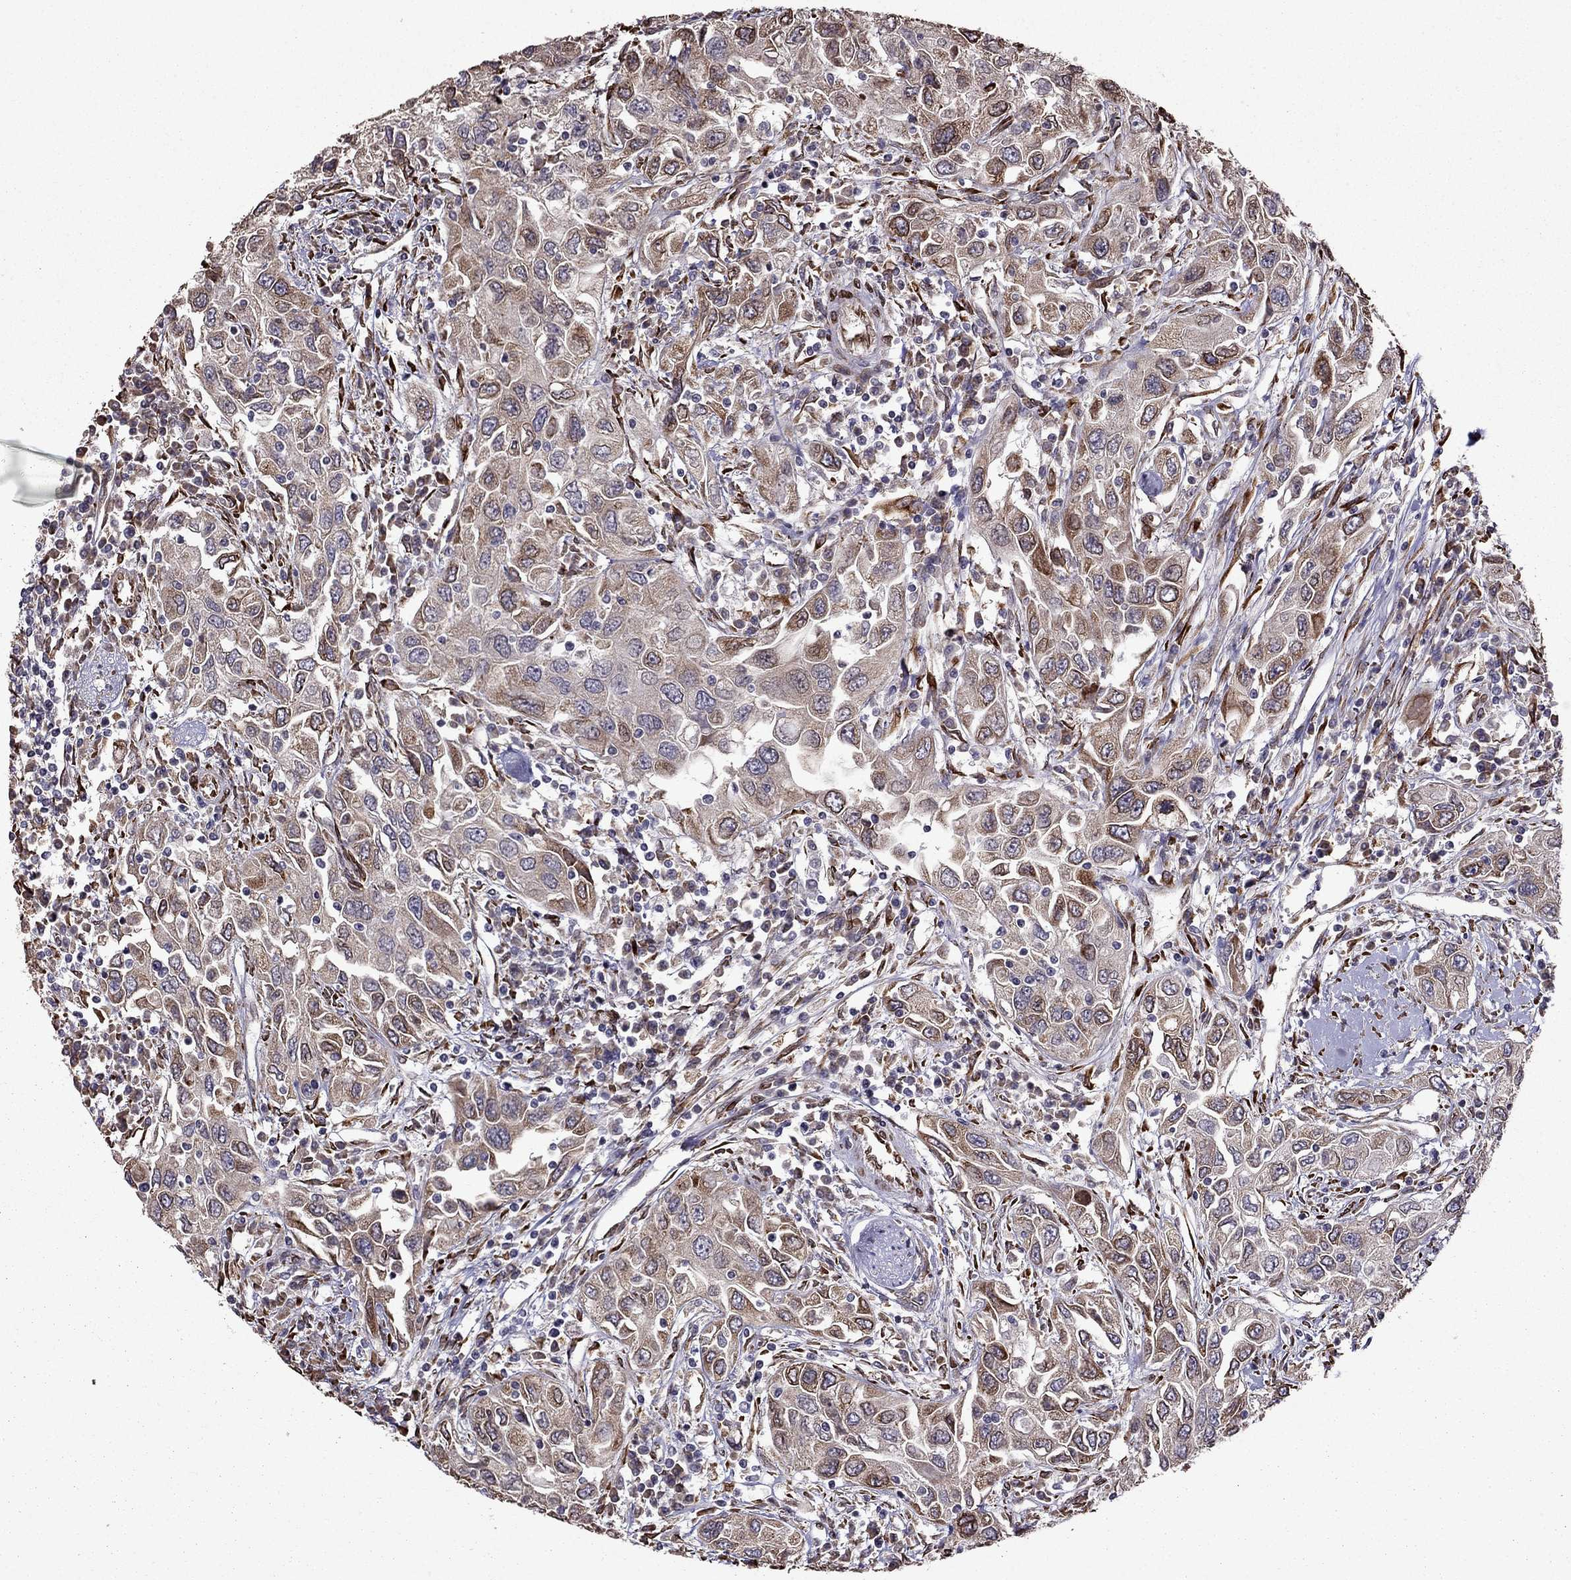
{"staining": {"intensity": "moderate", "quantity": "<25%", "location": "cytoplasmic/membranous"}, "tissue": "urothelial cancer", "cell_type": "Tumor cells", "image_type": "cancer", "snomed": [{"axis": "morphology", "description": "Urothelial carcinoma, High grade"}, {"axis": "topography", "description": "Urinary bladder"}], "caption": "High-grade urothelial carcinoma stained with immunohistochemistry shows moderate cytoplasmic/membranous staining in about <25% of tumor cells. Using DAB (3,3'-diaminobenzidine) (brown) and hematoxylin (blue) stains, captured at high magnification using brightfield microscopy.", "gene": "IKBIP", "patient": {"sex": "male", "age": 76}}